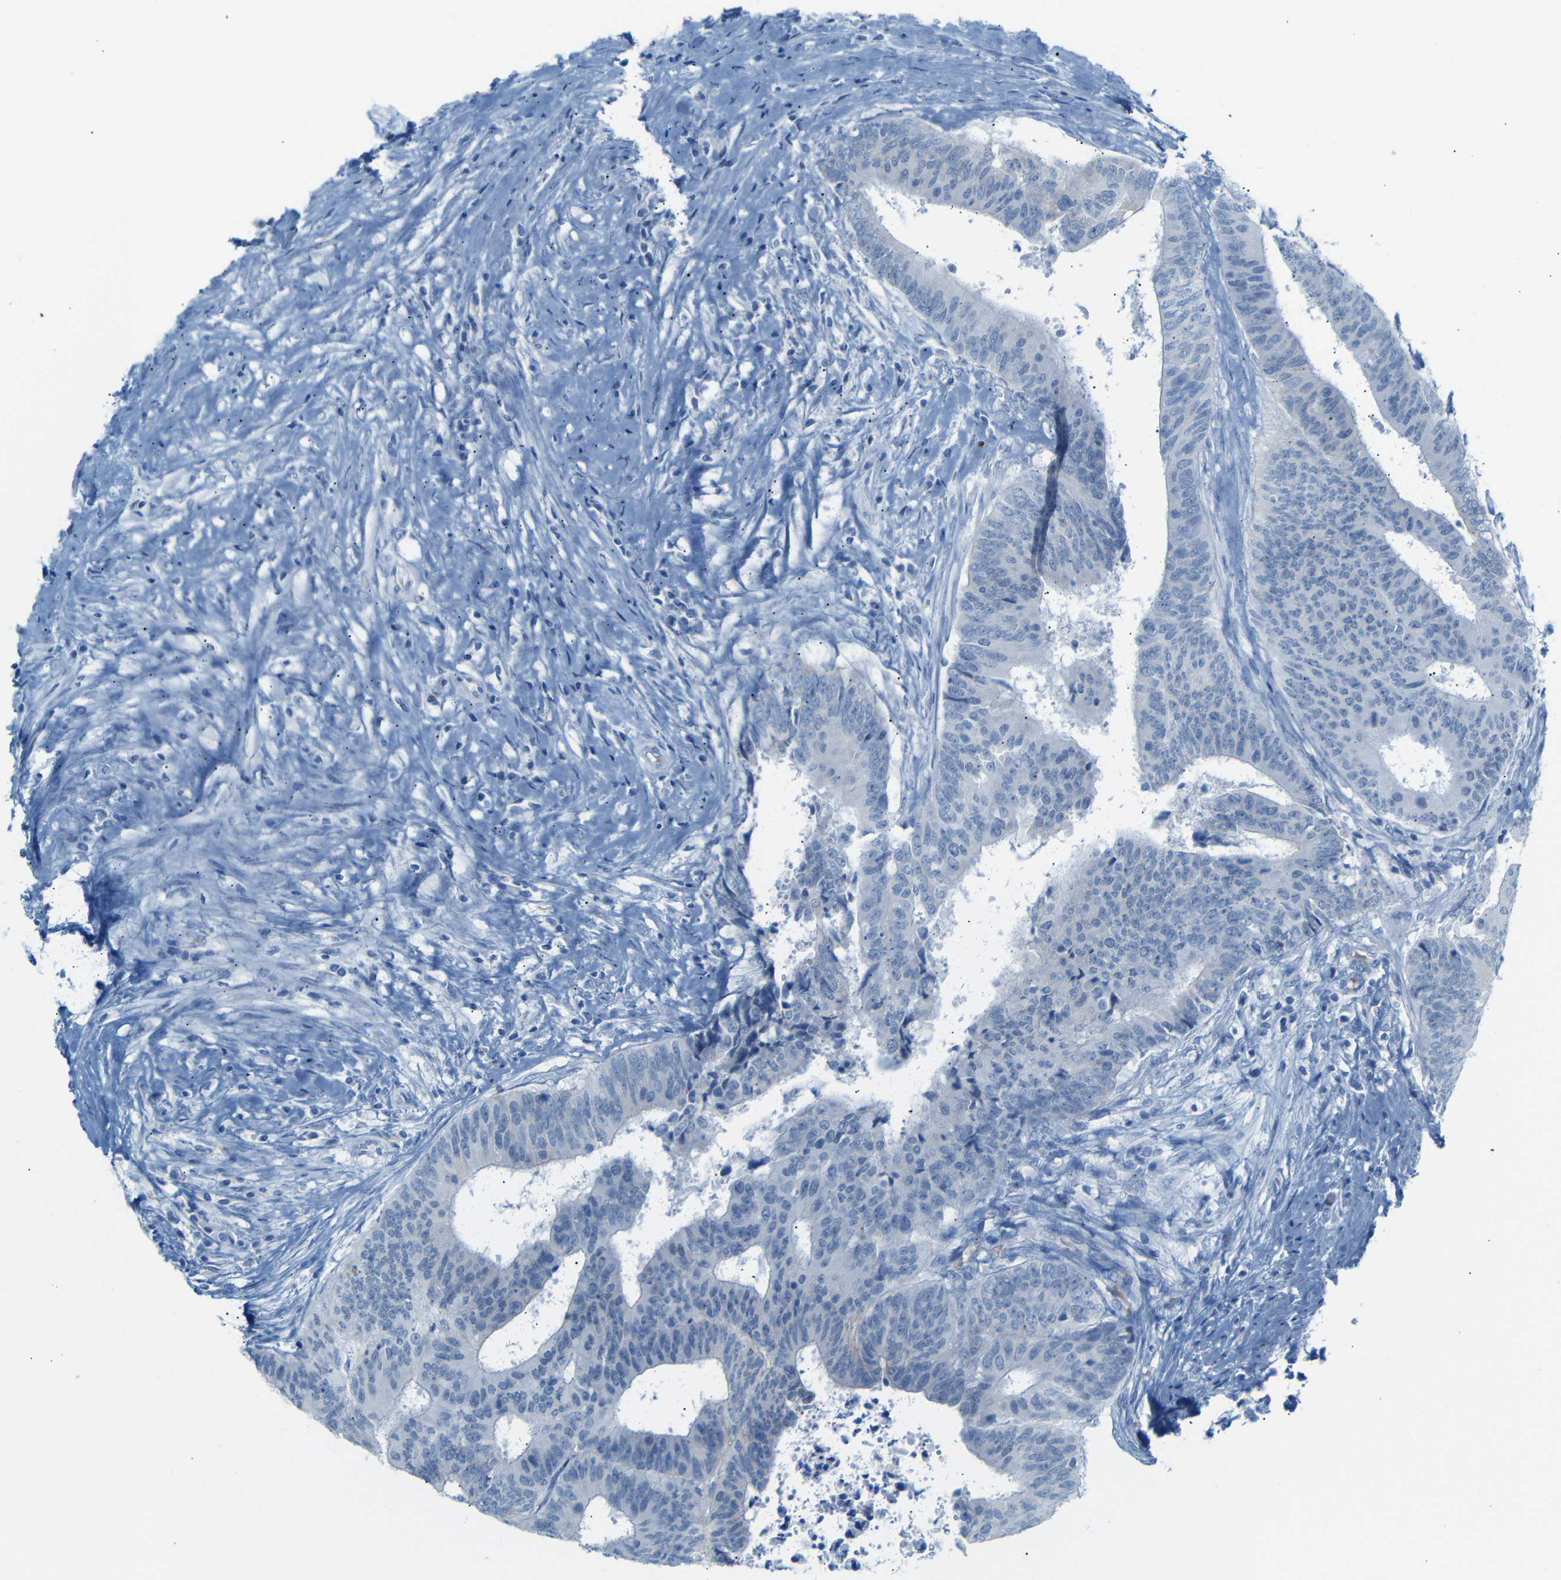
{"staining": {"intensity": "negative", "quantity": "none", "location": "none"}, "tissue": "colorectal cancer", "cell_type": "Tumor cells", "image_type": "cancer", "snomed": [{"axis": "morphology", "description": "Adenocarcinoma, NOS"}, {"axis": "topography", "description": "Rectum"}], "caption": "Immunohistochemistry (IHC) of colorectal cancer displays no staining in tumor cells.", "gene": "DYNAP", "patient": {"sex": "male", "age": 72}}